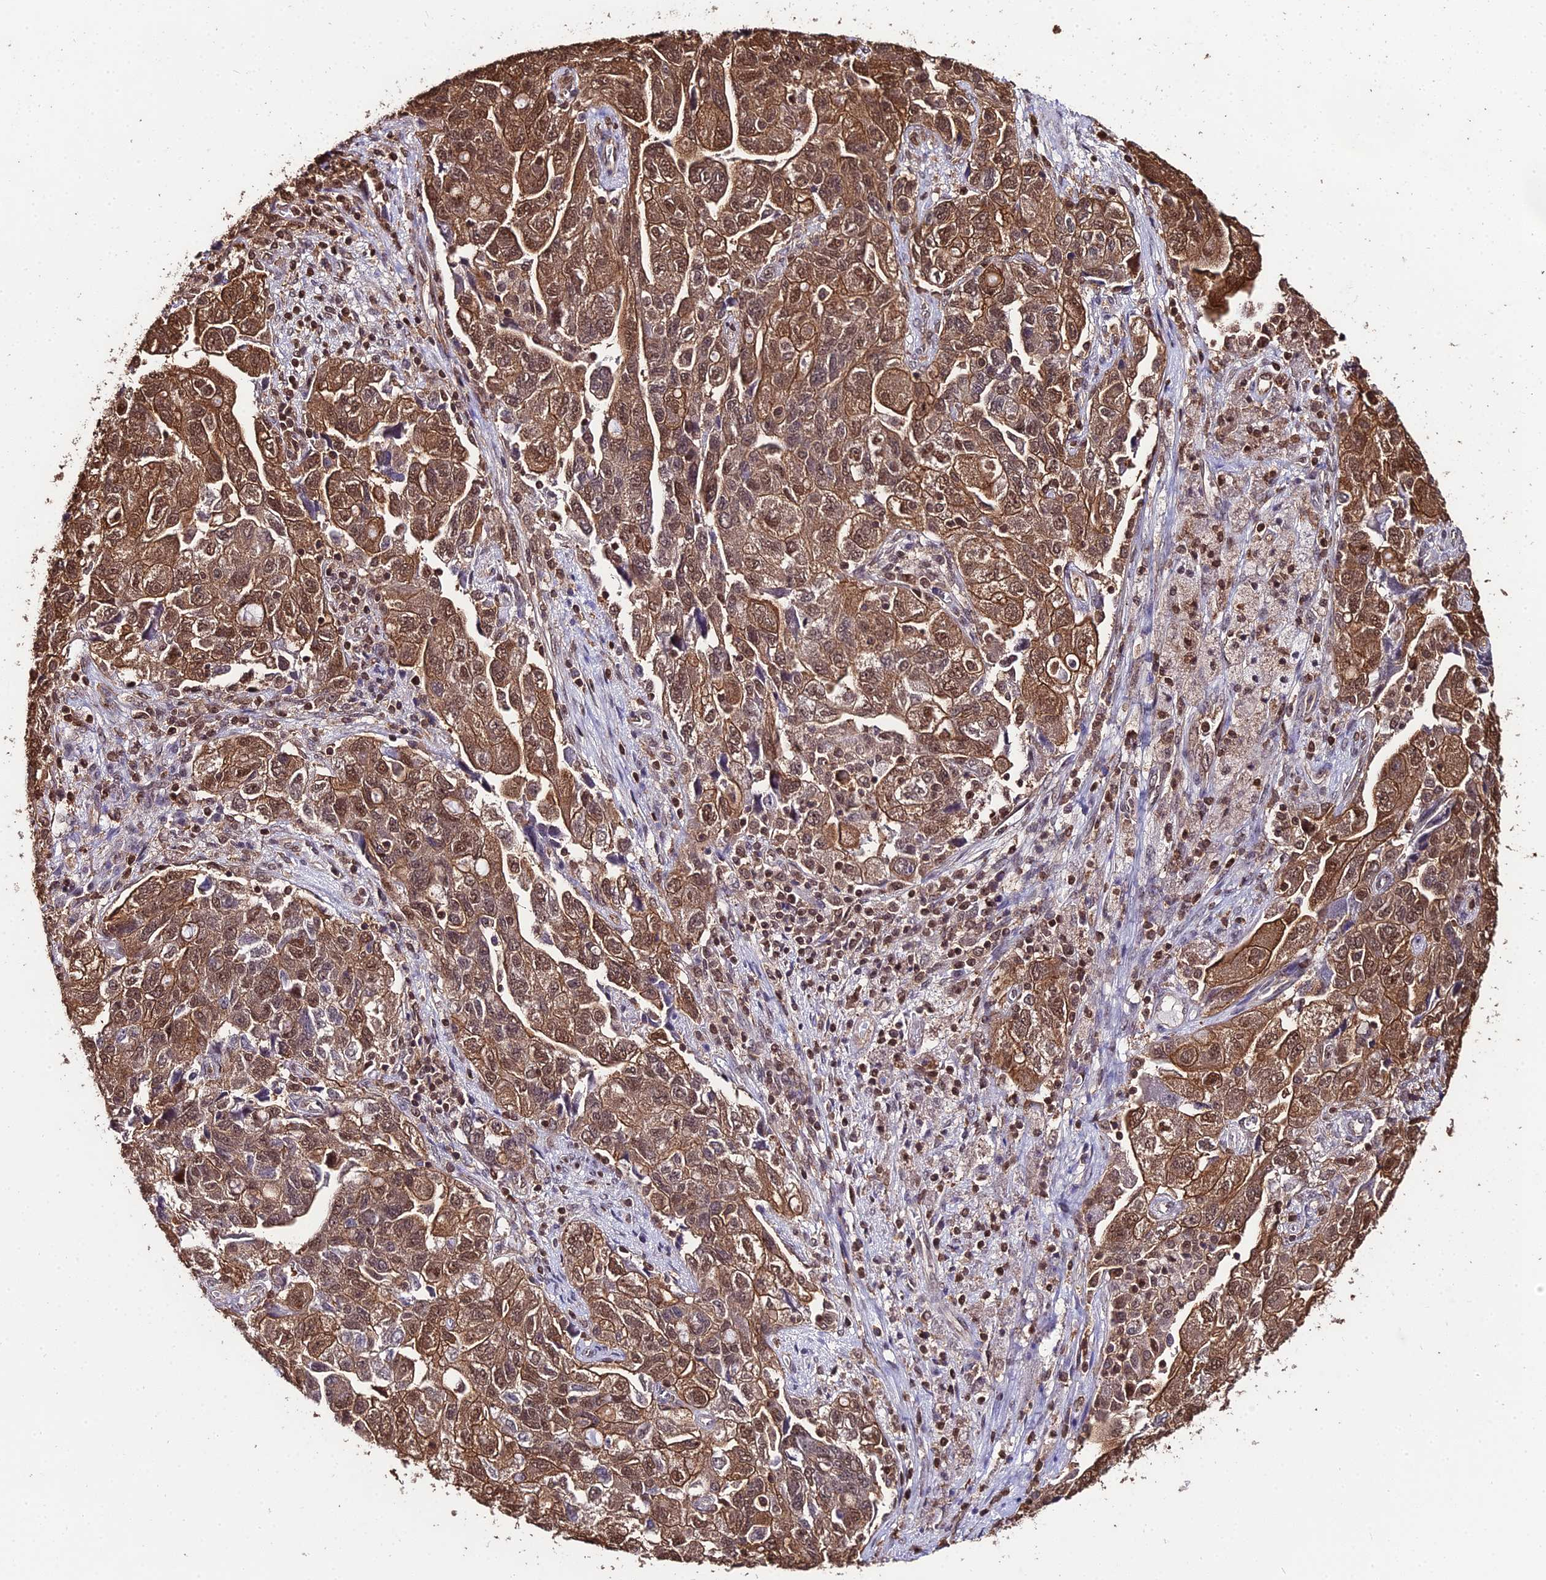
{"staining": {"intensity": "moderate", "quantity": ">75%", "location": "cytoplasmic/membranous,nuclear"}, "tissue": "ovarian cancer", "cell_type": "Tumor cells", "image_type": "cancer", "snomed": [{"axis": "morphology", "description": "Carcinoma, NOS"}, {"axis": "morphology", "description": "Cystadenocarcinoma, serous, NOS"}, {"axis": "topography", "description": "Ovary"}], "caption": "The image shows immunohistochemical staining of ovarian carcinoma. There is moderate cytoplasmic/membranous and nuclear staining is appreciated in about >75% of tumor cells. (Stains: DAB (3,3'-diaminobenzidine) in brown, nuclei in blue, Microscopy: brightfield microscopy at high magnification).", "gene": "PPP4C", "patient": {"sex": "female", "age": 69}}